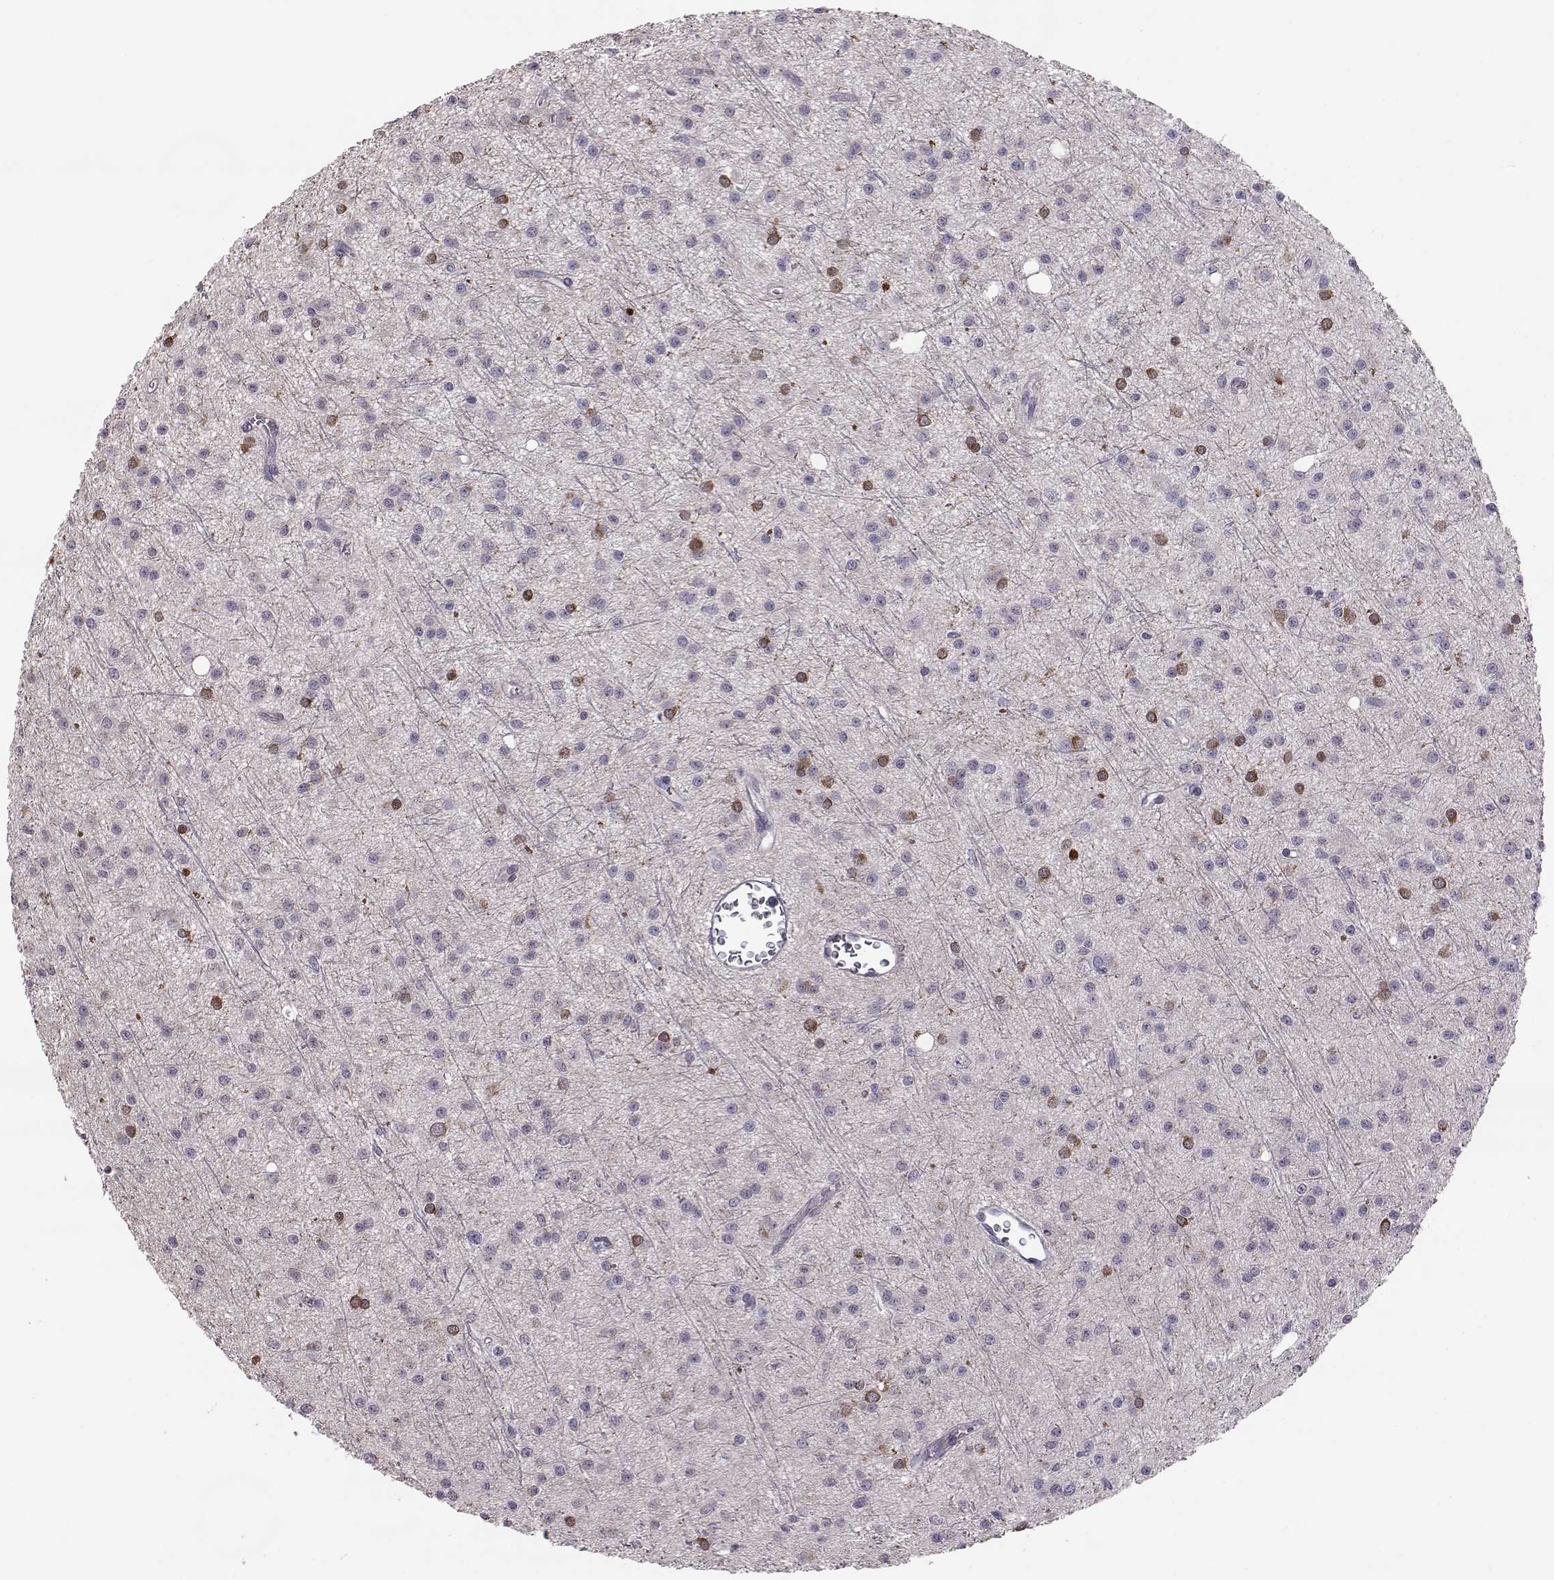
{"staining": {"intensity": "negative", "quantity": "none", "location": "none"}, "tissue": "glioma", "cell_type": "Tumor cells", "image_type": "cancer", "snomed": [{"axis": "morphology", "description": "Glioma, malignant, Low grade"}, {"axis": "topography", "description": "Brain"}], "caption": "Tumor cells show no significant protein staining in malignant low-grade glioma. (DAB (3,3'-diaminobenzidine) immunohistochemistry with hematoxylin counter stain).", "gene": "ADGRG5", "patient": {"sex": "male", "age": 27}}